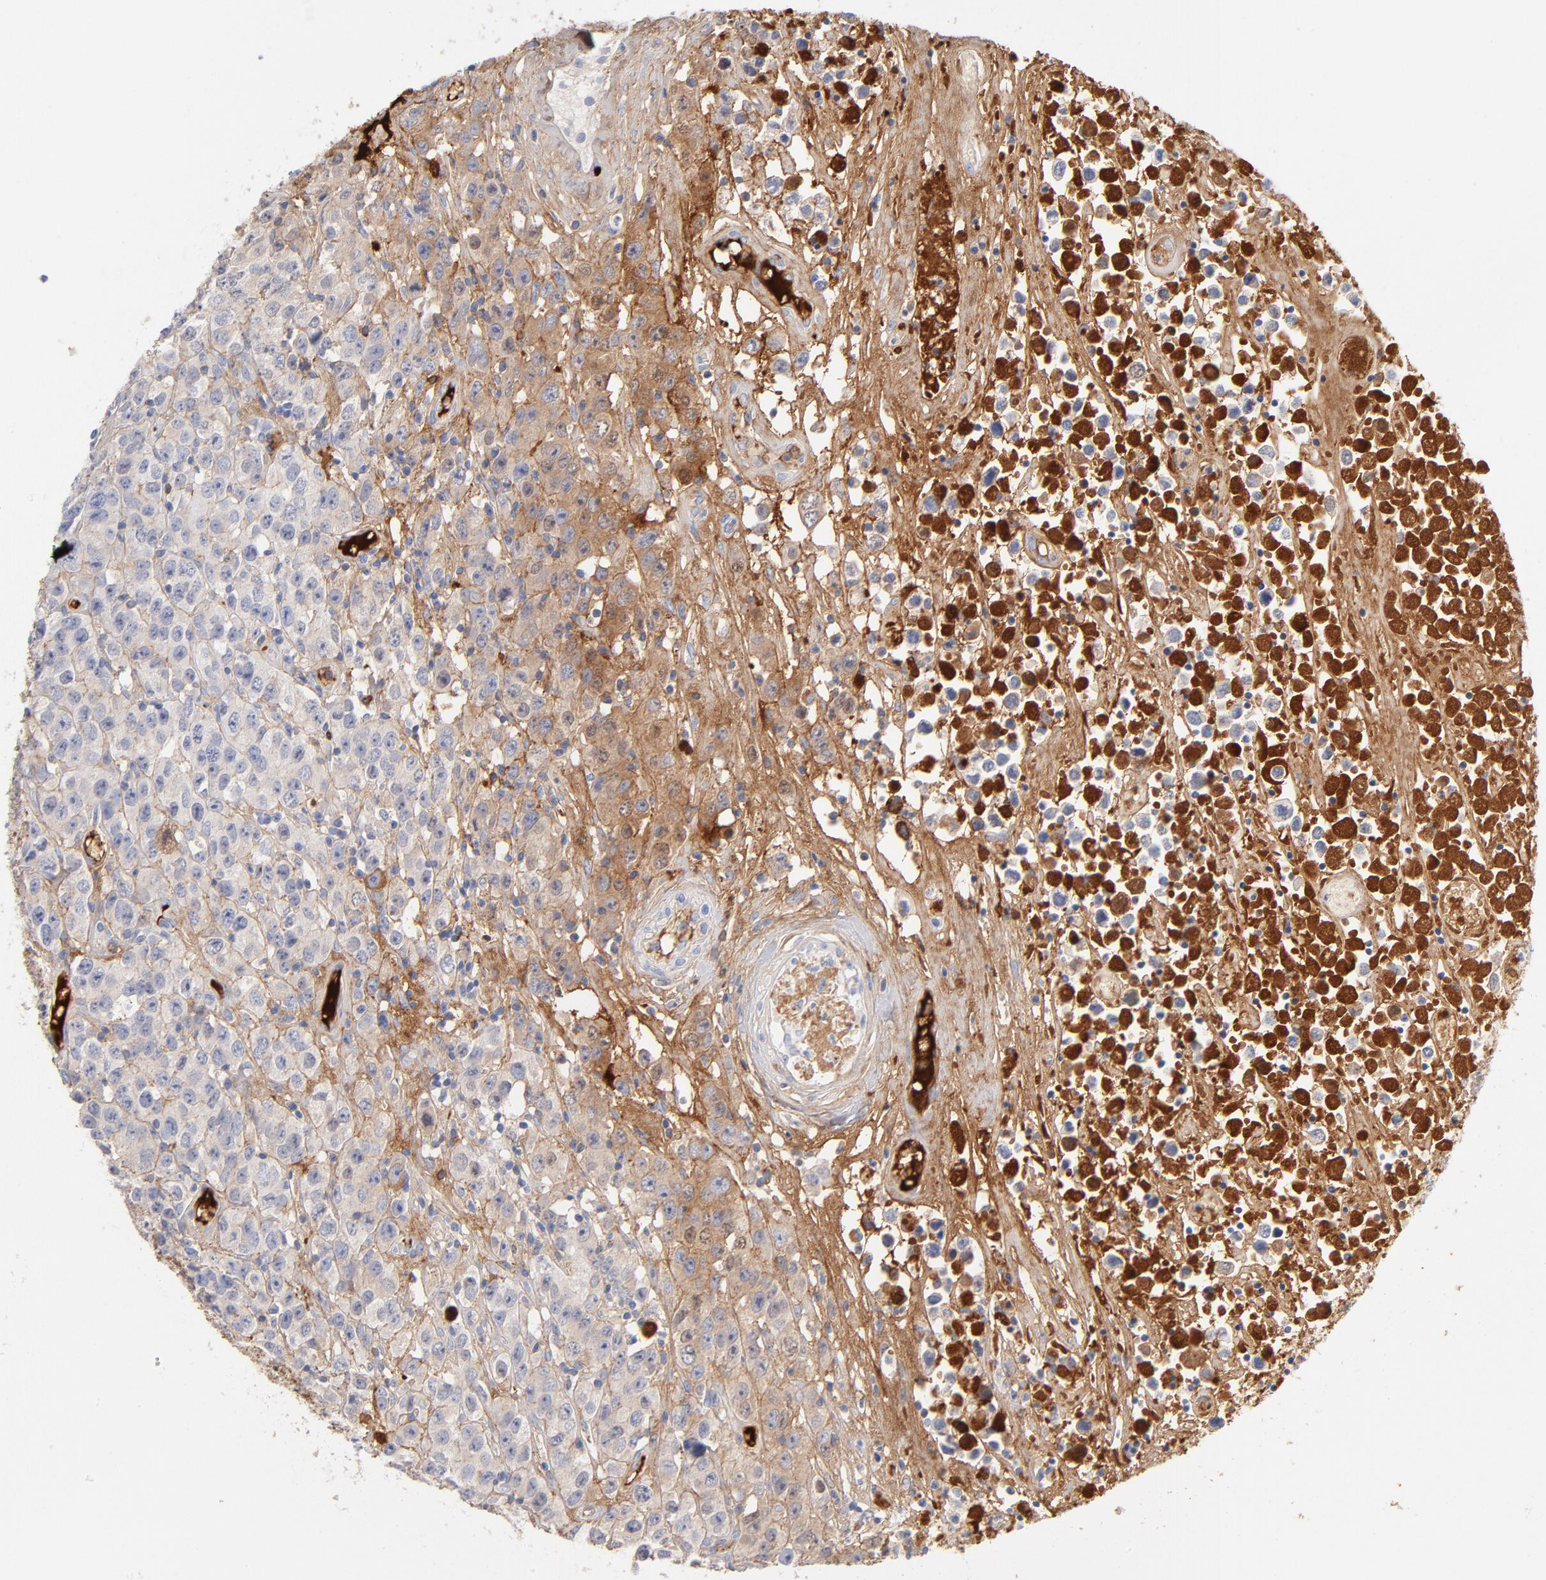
{"staining": {"intensity": "negative", "quantity": "none", "location": "none"}, "tissue": "testis cancer", "cell_type": "Tumor cells", "image_type": "cancer", "snomed": [{"axis": "morphology", "description": "Seminoma, NOS"}, {"axis": "topography", "description": "Testis"}], "caption": "DAB immunohistochemical staining of human testis cancer reveals no significant positivity in tumor cells.", "gene": "C3", "patient": {"sex": "male", "age": 52}}